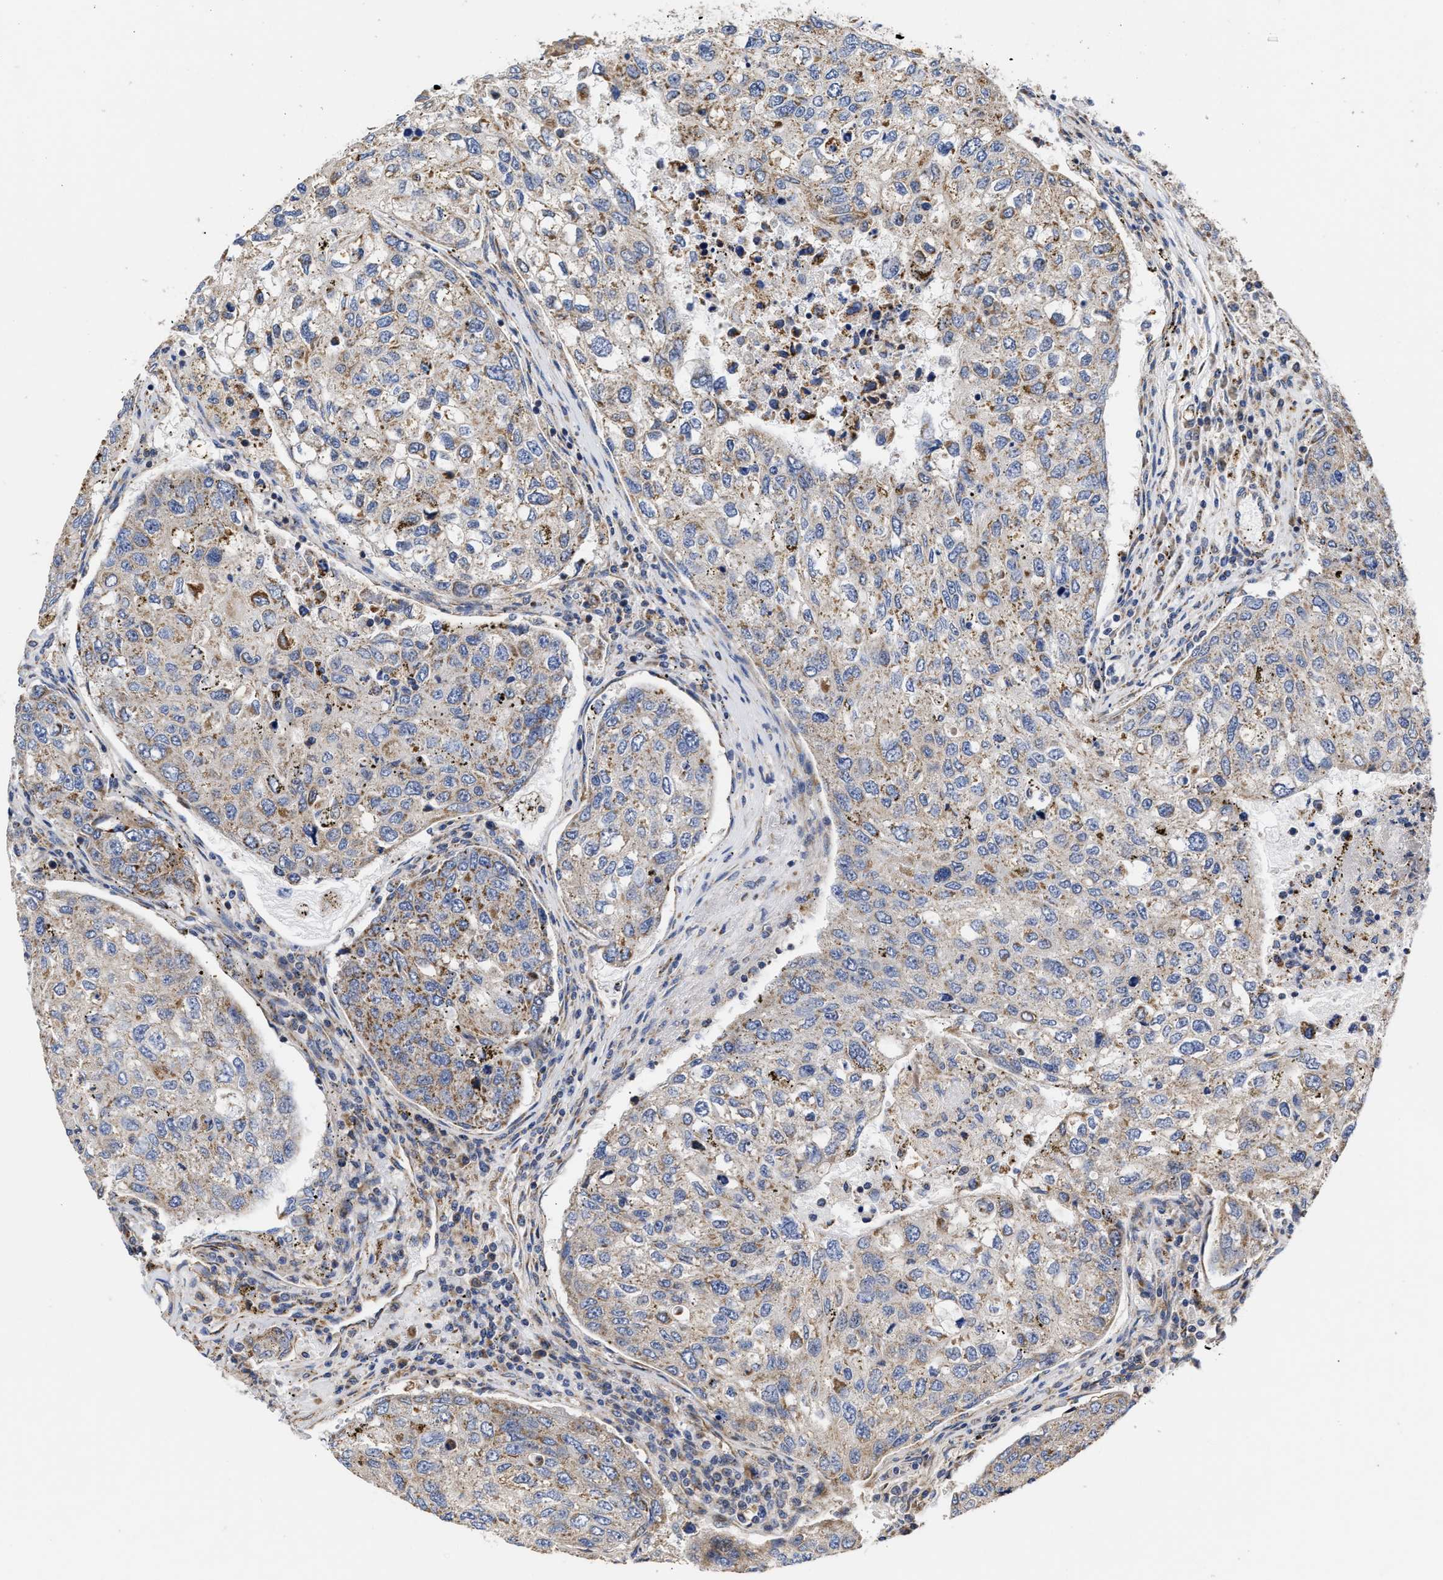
{"staining": {"intensity": "moderate", "quantity": "<25%", "location": "cytoplasmic/membranous"}, "tissue": "urothelial cancer", "cell_type": "Tumor cells", "image_type": "cancer", "snomed": [{"axis": "morphology", "description": "Urothelial carcinoma, High grade"}, {"axis": "topography", "description": "Lymph node"}, {"axis": "topography", "description": "Urinary bladder"}], "caption": "Urothelial cancer stained with a brown dye displays moderate cytoplasmic/membranous positive staining in about <25% of tumor cells.", "gene": "MALSU1", "patient": {"sex": "male", "age": 51}}